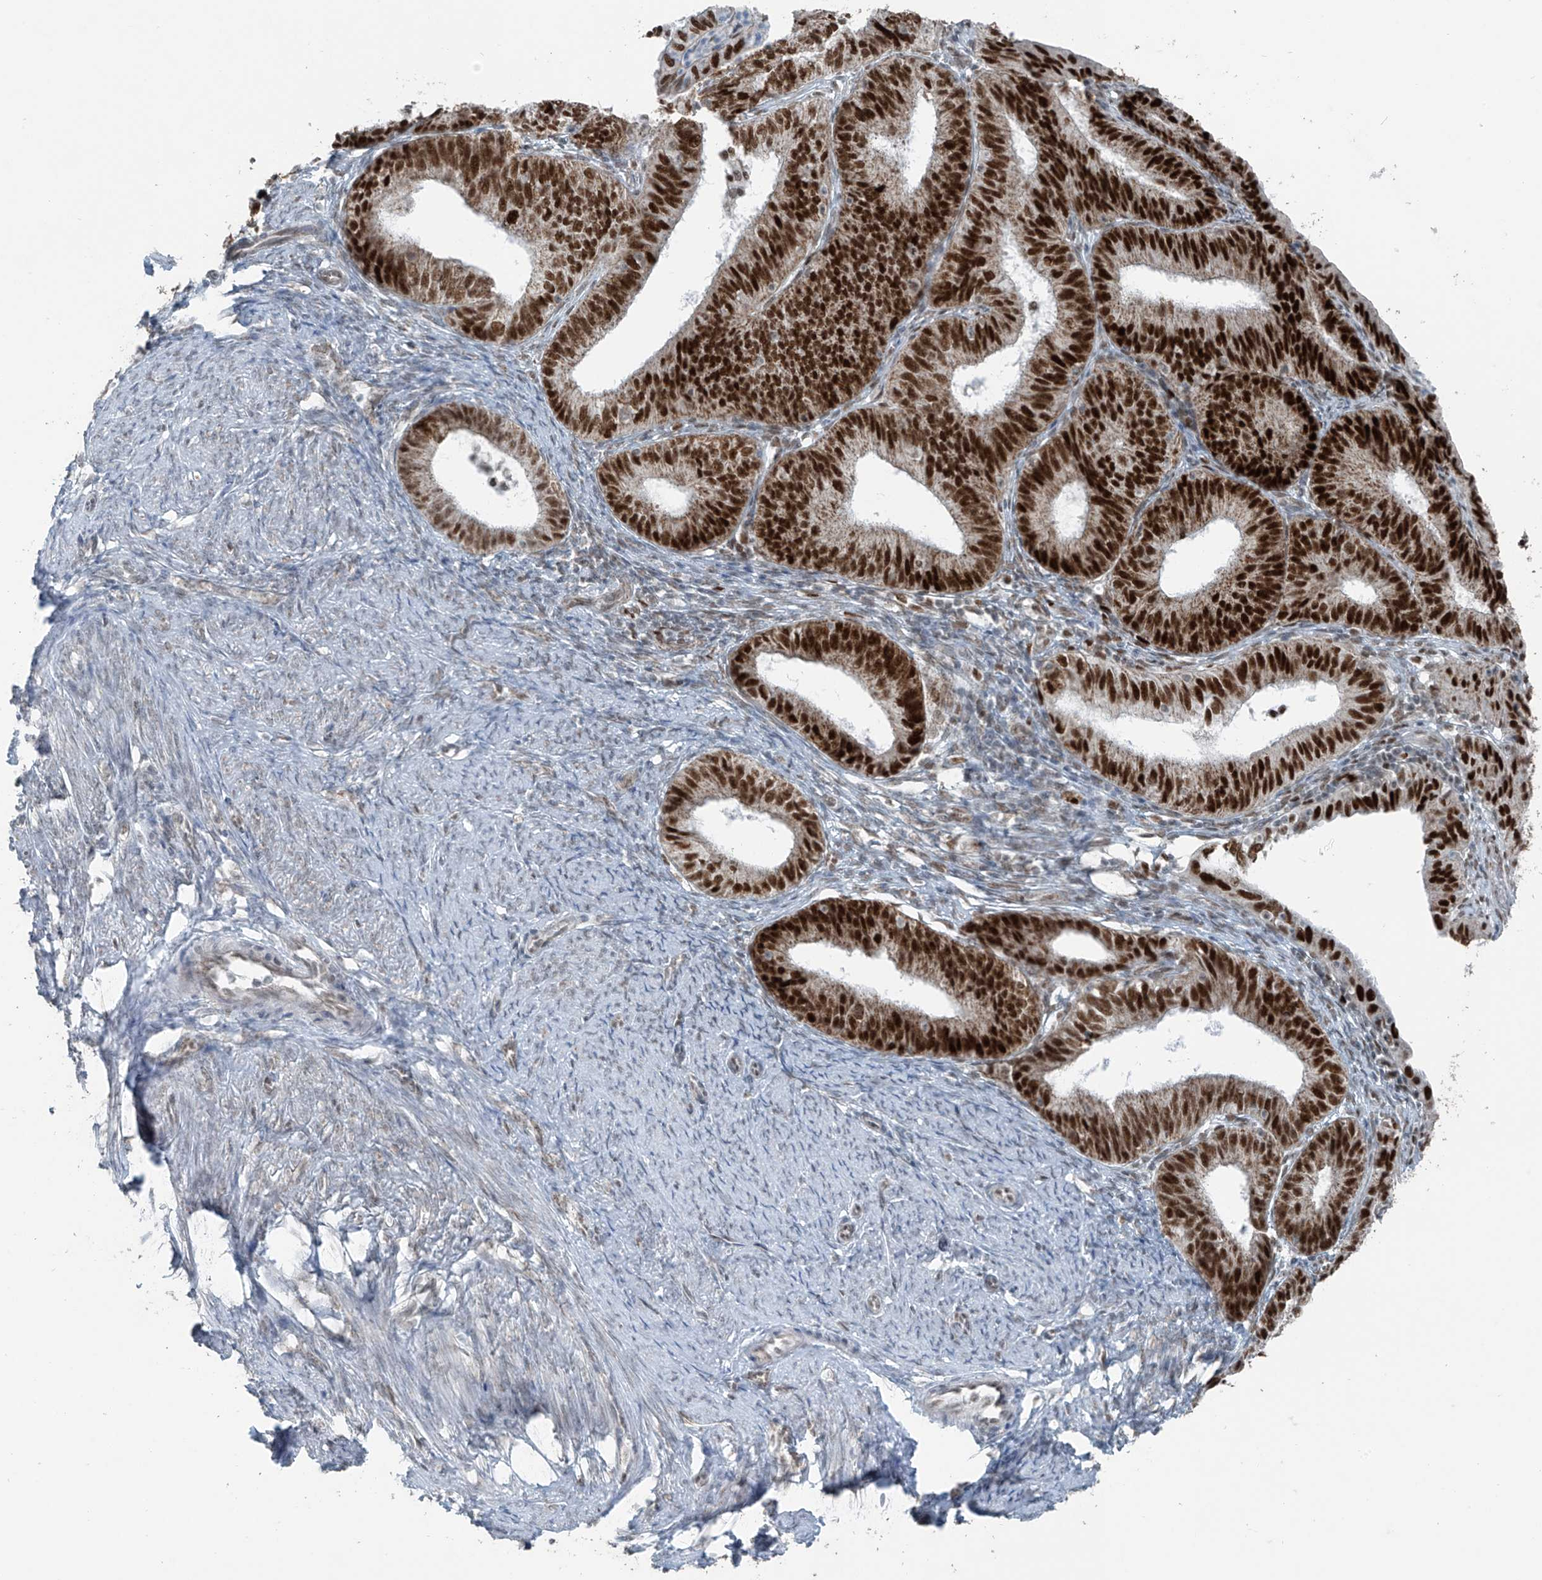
{"staining": {"intensity": "strong", "quantity": ">75%", "location": "nuclear"}, "tissue": "endometrial cancer", "cell_type": "Tumor cells", "image_type": "cancer", "snomed": [{"axis": "morphology", "description": "Adenocarcinoma, NOS"}, {"axis": "topography", "description": "Endometrium"}], "caption": "Endometrial adenocarcinoma stained with a brown dye demonstrates strong nuclear positive positivity in approximately >75% of tumor cells.", "gene": "WRNIP1", "patient": {"sex": "female", "age": 51}}